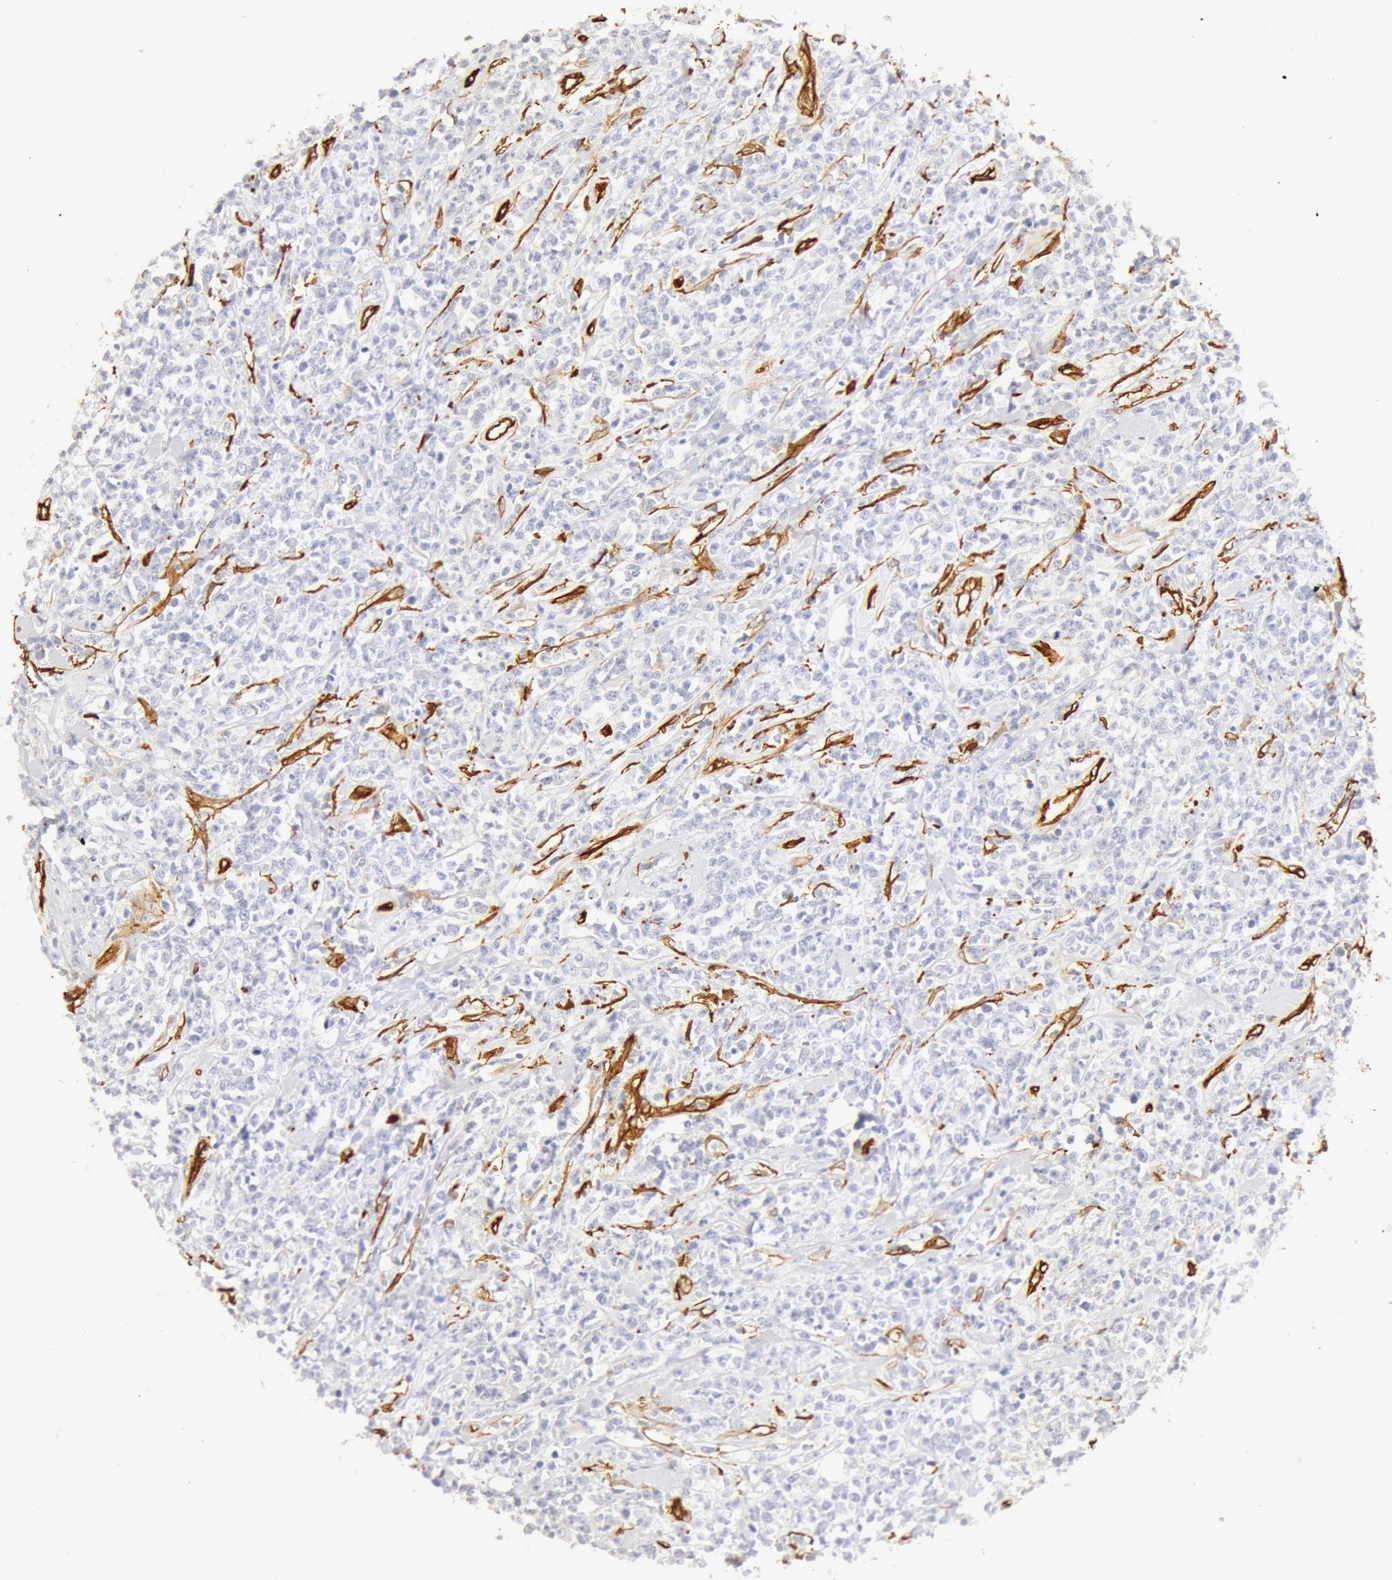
{"staining": {"intensity": "negative", "quantity": "none", "location": "none"}, "tissue": "lymphoma", "cell_type": "Tumor cells", "image_type": "cancer", "snomed": [{"axis": "morphology", "description": "Malignant lymphoma, non-Hodgkin's type, High grade"}, {"axis": "topography", "description": "Colon"}], "caption": "Photomicrograph shows no significant protein staining in tumor cells of lymphoma.", "gene": "AQP1", "patient": {"sex": "male", "age": 82}}